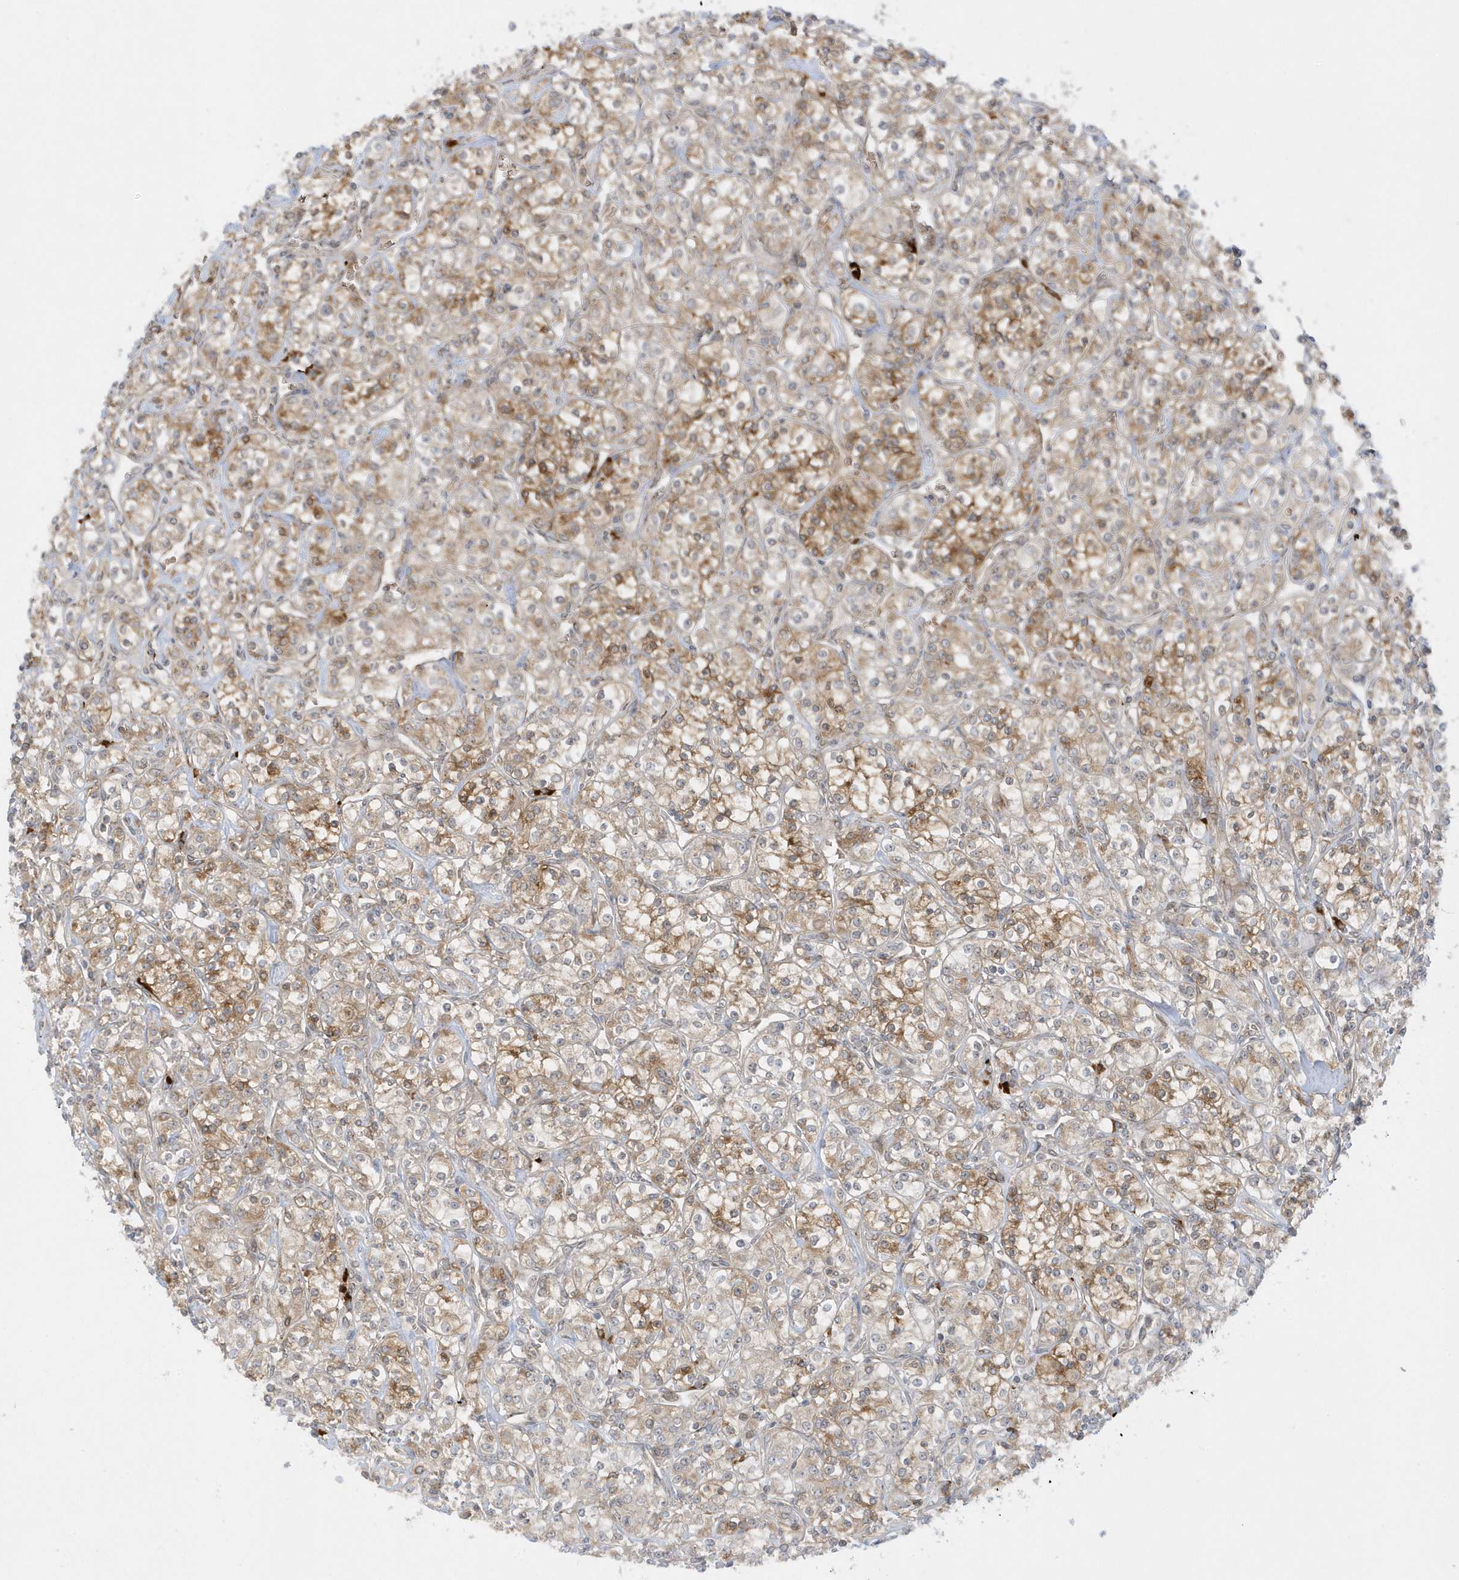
{"staining": {"intensity": "moderate", "quantity": "25%-75%", "location": "cytoplasmic/membranous"}, "tissue": "renal cancer", "cell_type": "Tumor cells", "image_type": "cancer", "snomed": [{"axis": "morphology", "description": "Adenocarcinoma, NOS"}, {"axis": "topography", "description": "Kidney"}], "caption": "This photomicrograph reveals immunohistochemistry (IHC) staining of human renal cancer, with medium moderate cytoplasmic/membranous positivity in about 25%-75% of tumor cells.", "gene": "RPP40", "patient": {"sex": "male", "age": 77}}